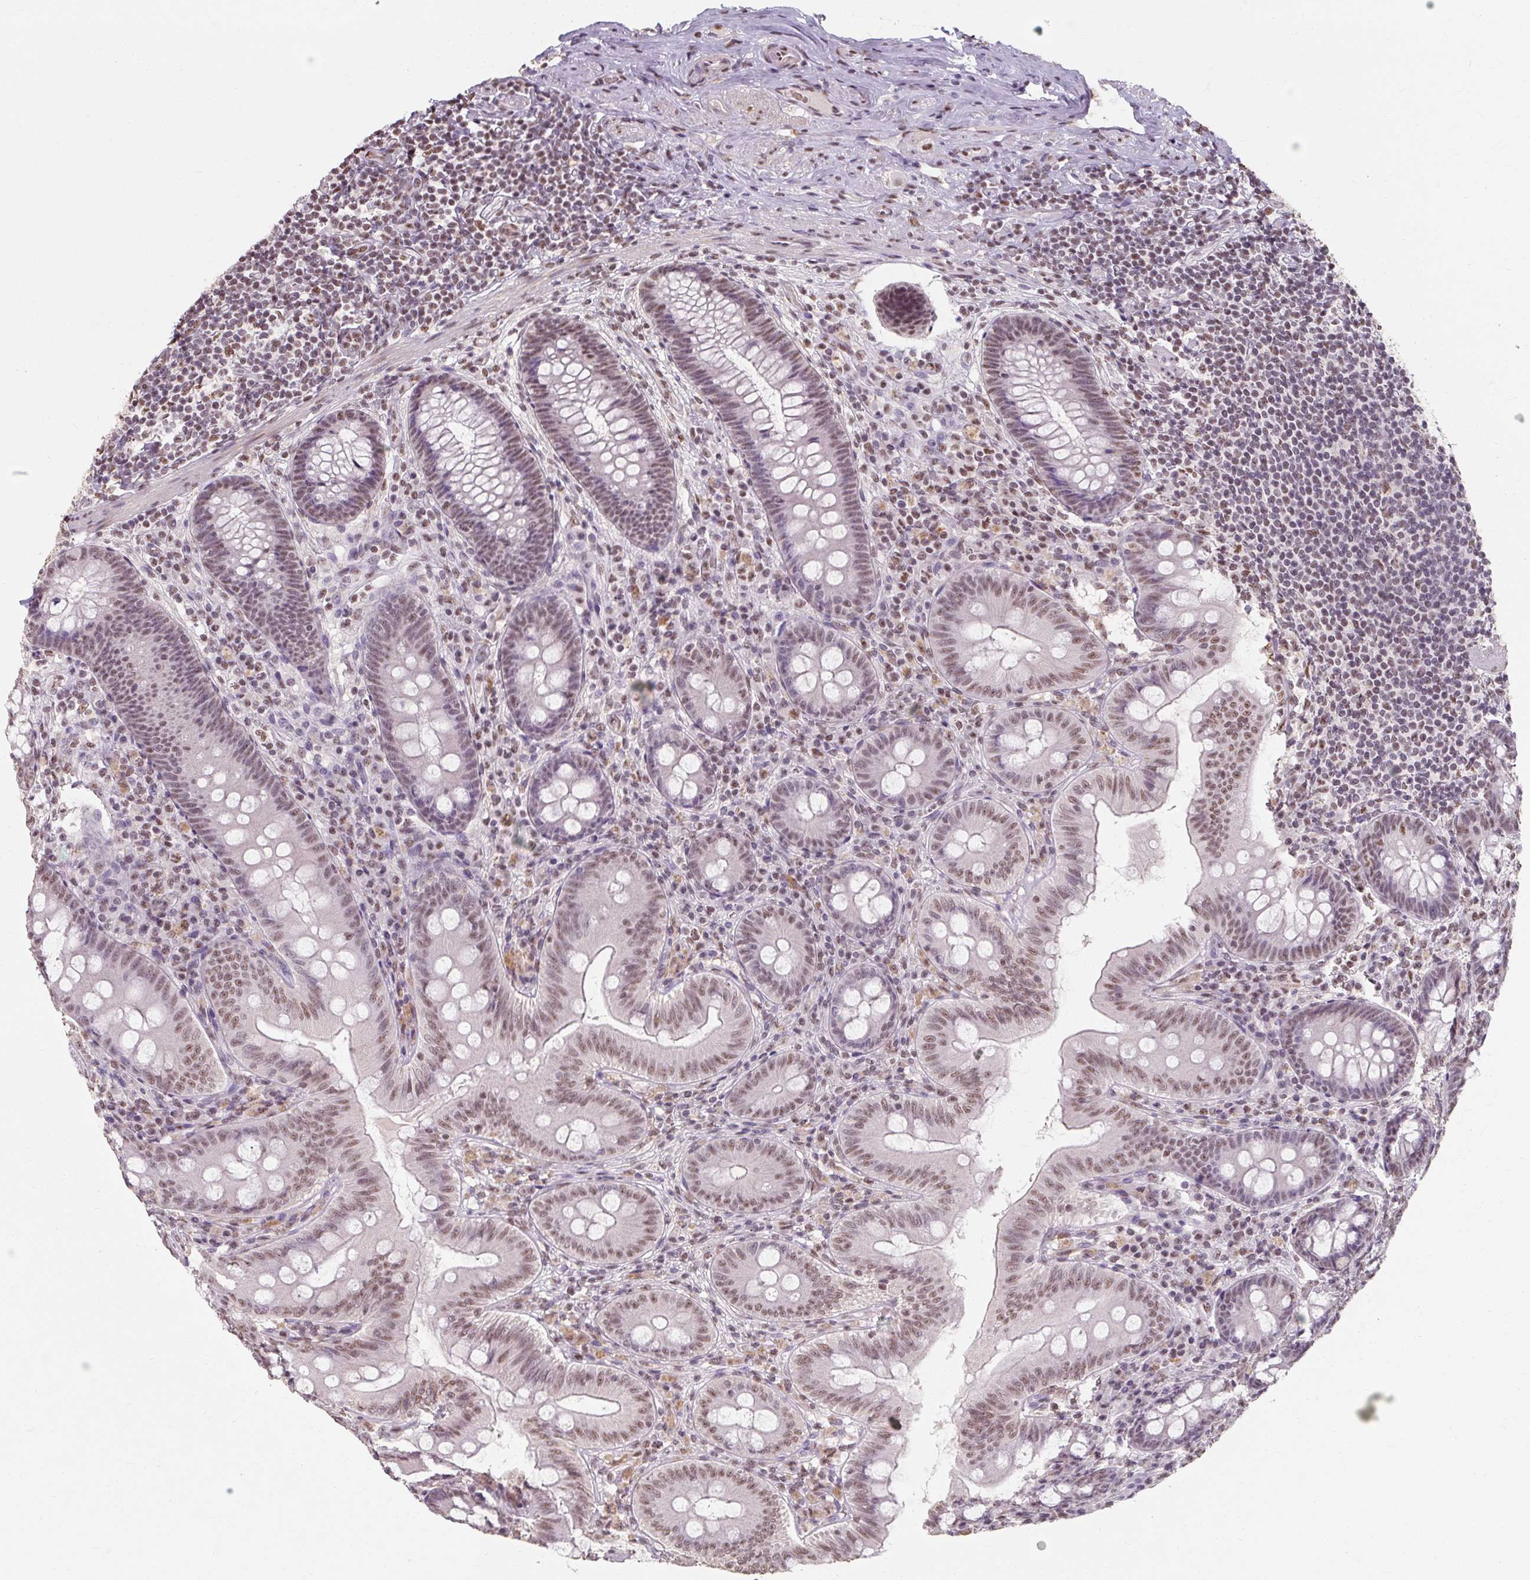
{"staining": {"intensity": "moderate", "quantity": "25%-75%", "location": "nuclear"}, "tissue": "appendix", "cell_type": "Glandular cells", "image_type": "normal", "snomed": [{"axis": "morphology", "description": "Normal tissue, NOS"}, {"axis": "topography", "description": "Appendix"}], "caption": "Approximately 25%-75% of glandular cells in benign appendix display moderate nuclear protein positivity as visualized by brown immunohistochemical staining.", "gene": "ENSG00000291316", "patient": {"sex": "male", "age": 71}}